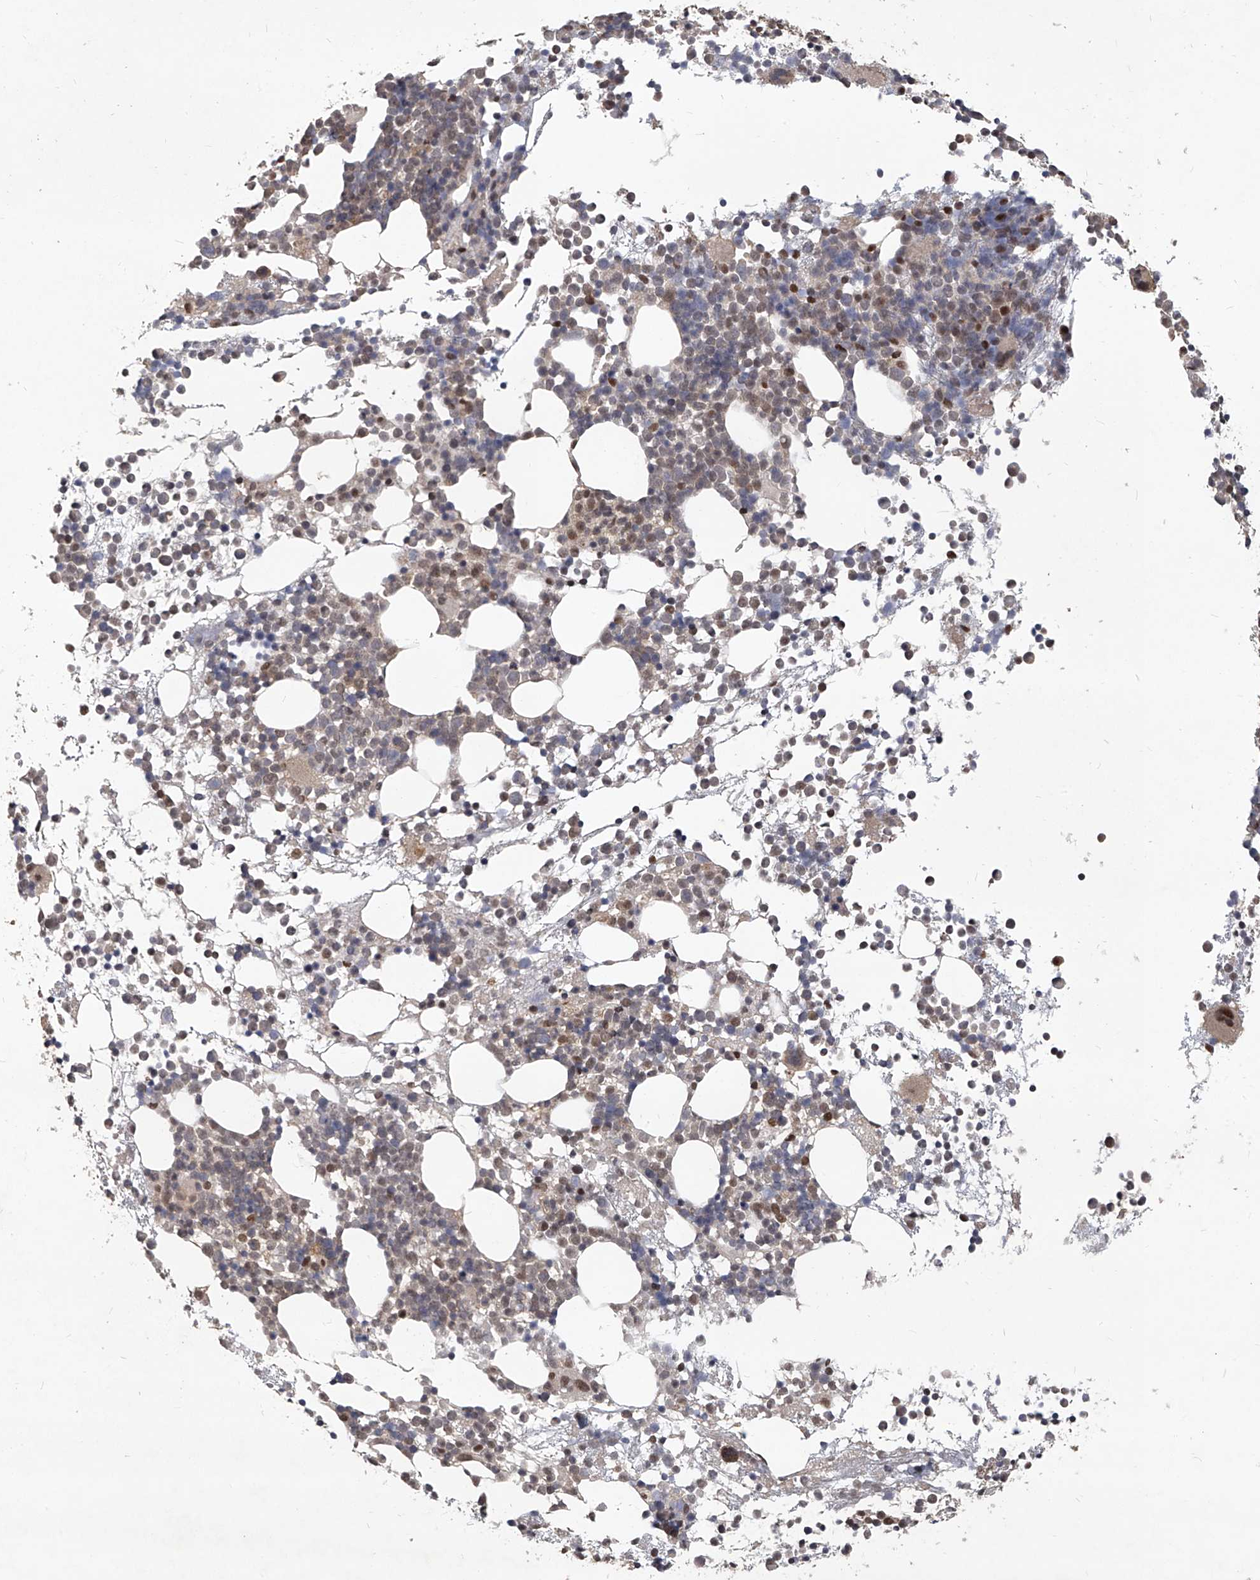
{"staining": {"intensity": "moderate", "quantity": "25%-75%", "location": "cytoplasmic/membranous,nuclear"}, "tissue": "bone marrow", "cell_type": "Hematopoietic cells", "image_type": "normal", "snomed": [{"axis": "morphology", "description": "Normal tissue, NOS"}, {"axis": "topography", "description": "Bone marrow"}], "caption": "Unremarkable bone marrow reveals moderate cytoplasmic/membranous,nuclear expression in about 25%-75% of hematopoietic cells.", "gene": "PSMB1", "patient": {"sex": "female", "age": 57}}